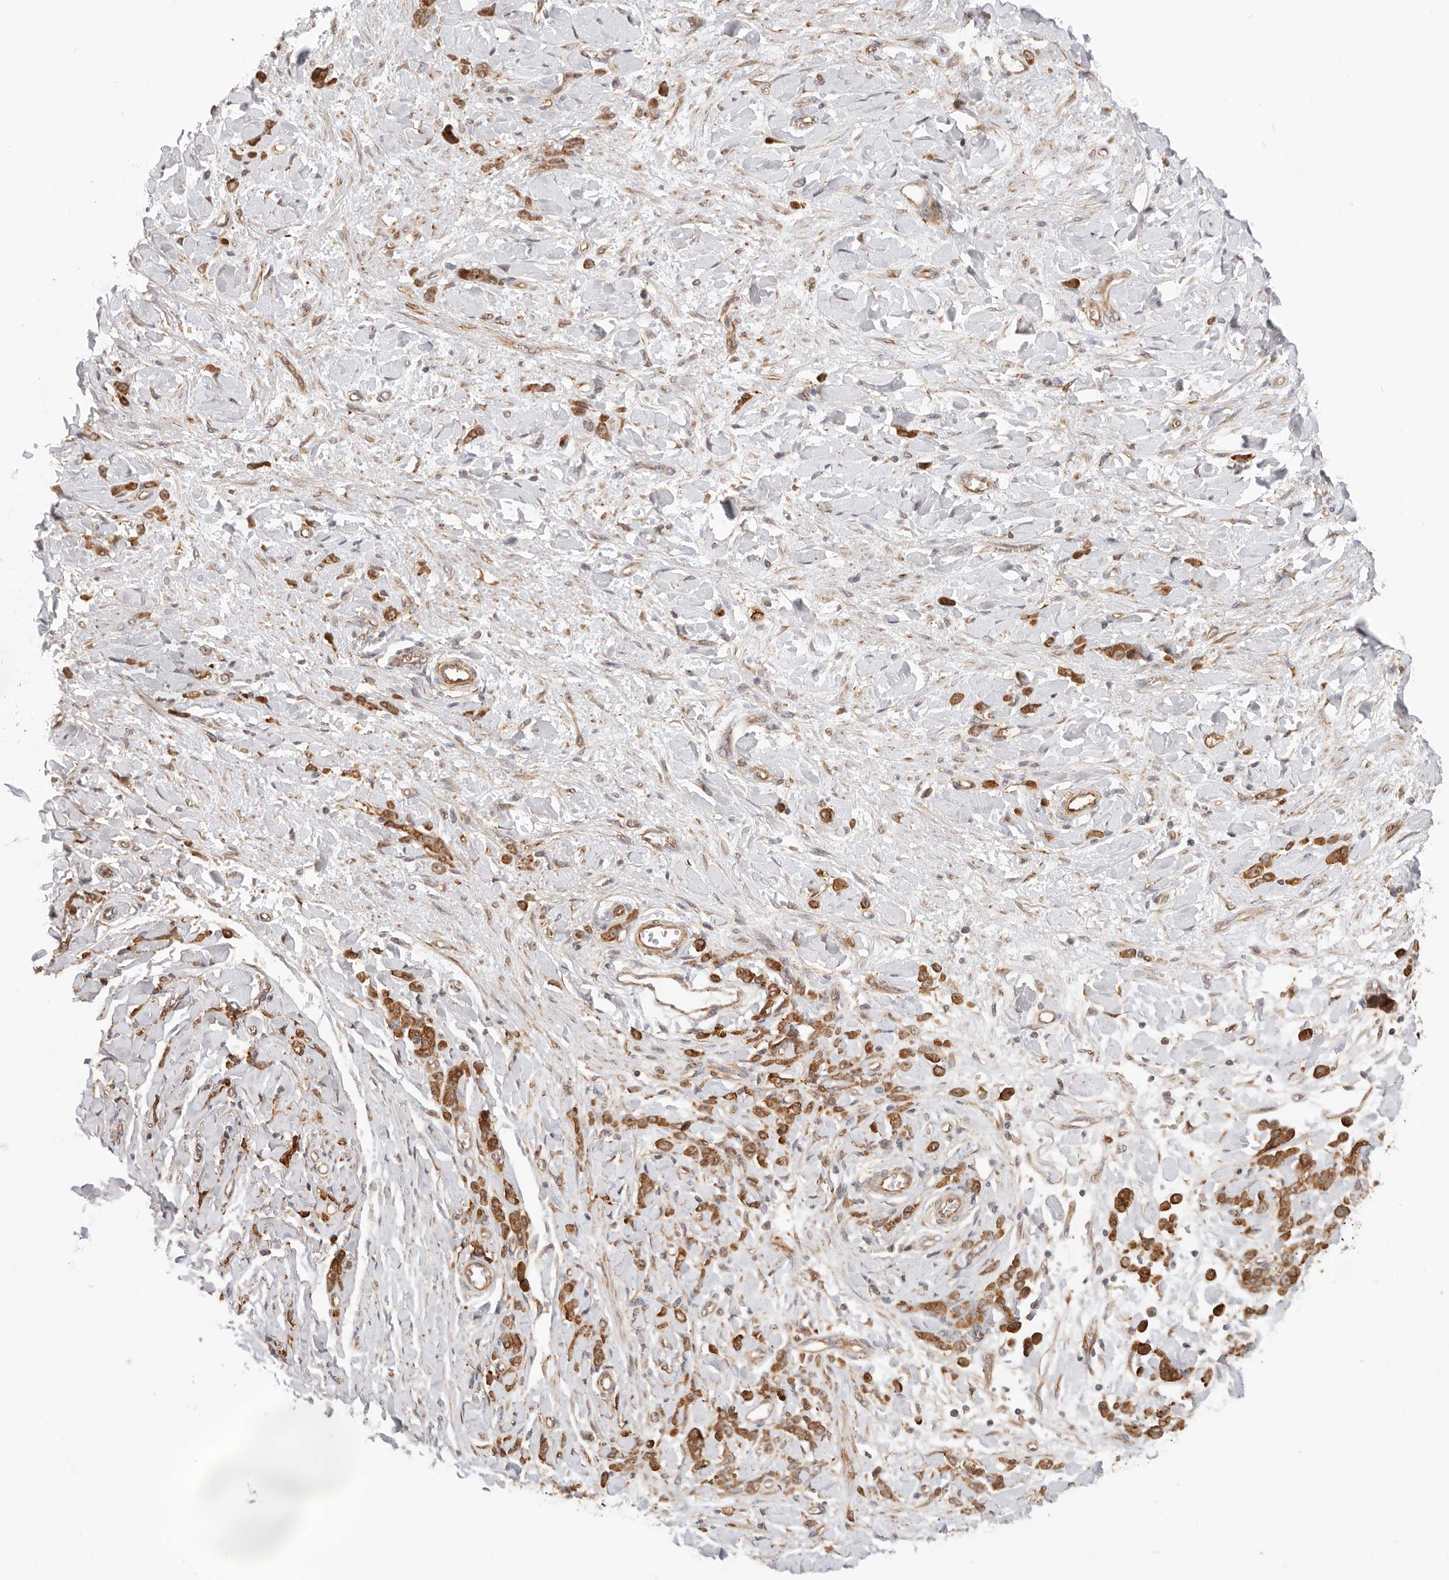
{"staining": {"intensity": "strong", "quantity": ">75%", "location": "cytoplasmic/membranous"}, "tissue": "stomach cancer", "cell_type": "Tumor cells", "image_type": "cancer", "snomed": [{"axis": "morphology", "description": "Normal tissue, NOS"}, {"axis": "morphology", "description": "Adenocarcinoma, NOS"}, {"axis": "topography", "description": "Stomach"}], "caption": "DAB (3,3'-diaminobenzidine) immunohistochemical staining of human stomach cancer exhibits strong cytoplasmic/membranous protein expression in about >75% of tumor cells.", "gene": "HEXD", "patient": {"sex": "male", "age": 82}}